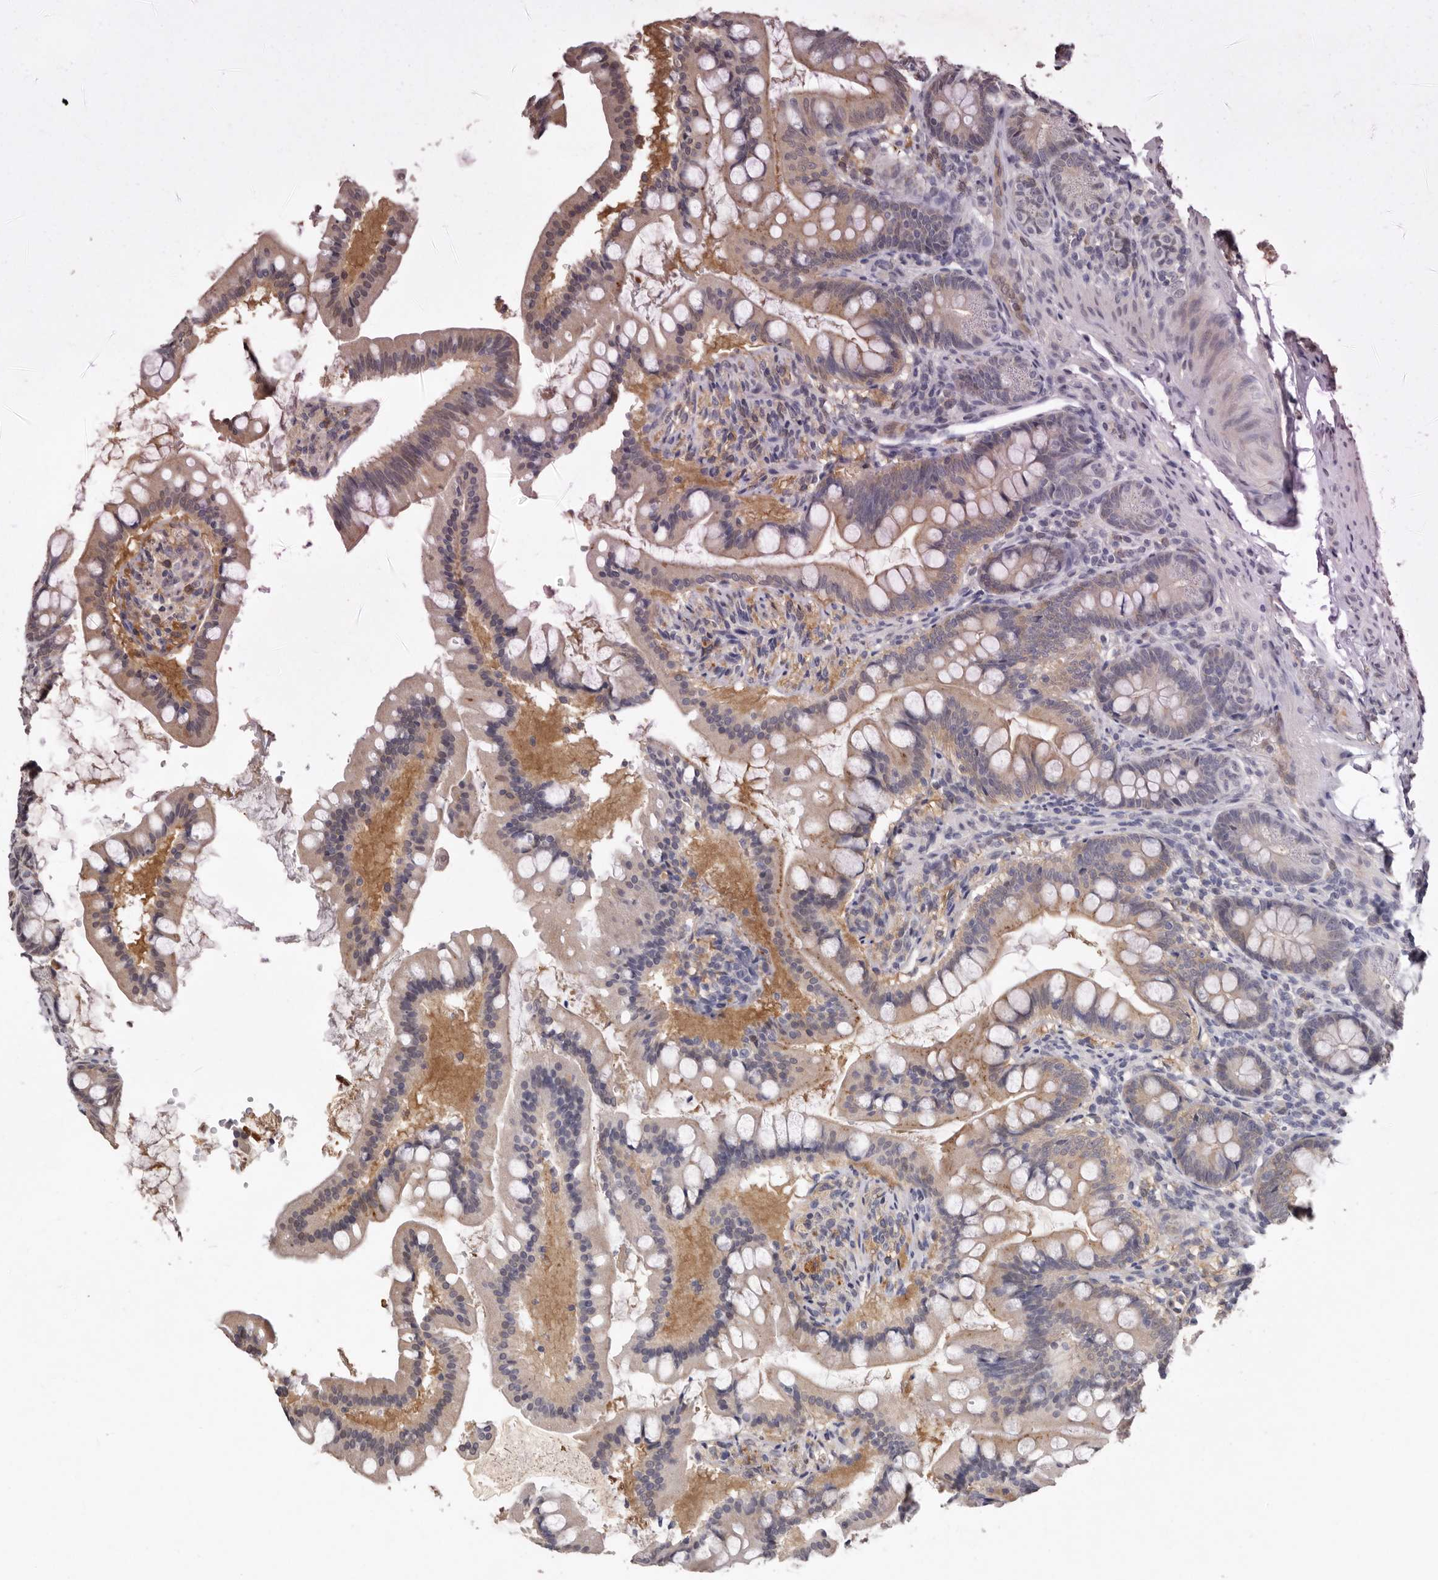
{"staining": {"intensity": "weak", "quantity": "25%-75%", "location": "cytoplasmic/membranous"}, "tissue": "small intestine", "cell_type": "Glandular cells", "image_type": "normal", "snomed": [{"axis": "morphology", "description": "Normal tissue, NOS"}, {"axis": "topography", "description": "Small intestine"}], "caption": "A low amount of weak cytoplasmic/membranous staining is identified in about 25%-75% of glandular cells in normal small intestine.", "gene": "SULT1E1", "patient": {"sex": "male", "age": 7}}